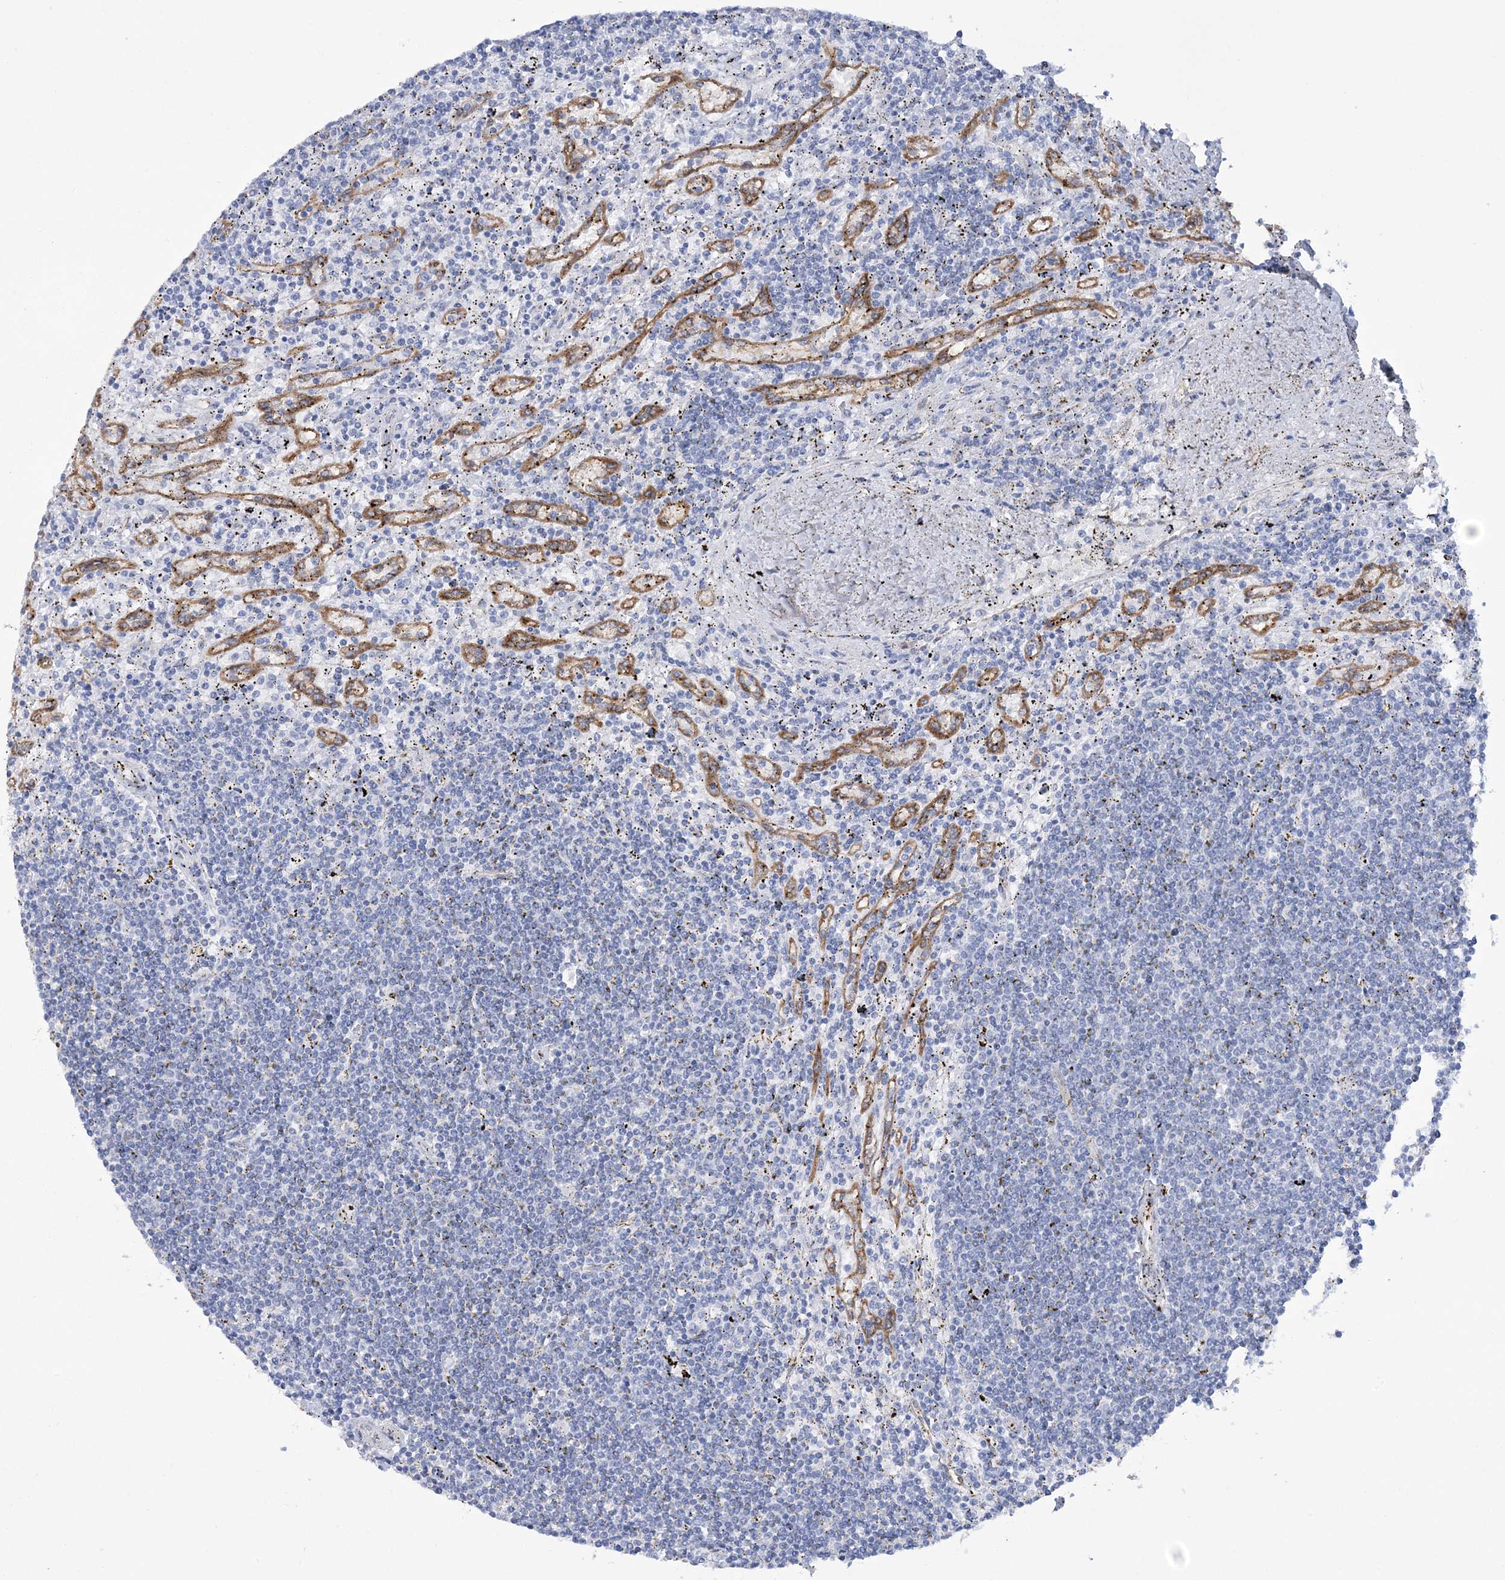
{"staining": {"intensity": "negative", "quantity": "none", "location": "none"}, "tissue": "lymphoma", "cell_type": "Tumor cells", "image_type": "cancer", "snomed": [{"axis": "morphology", "description": "Malignant lymphoma, non-Hodgkin's type, Low grade"}, {"axis": "topography", "description": "Spleen"}], "caption": "High magnification brightfield microscopy of malignant lymphoma, non-Hodgkin's type (low-grade) stained with DAB (3,3'-diaminobenzidine) (brown) and counterstained with hematoxylin (blue): tumor cells show no significant expression.", "gene": "RAB11FIP5", "patient": {"sex": "male", "age": 76}}